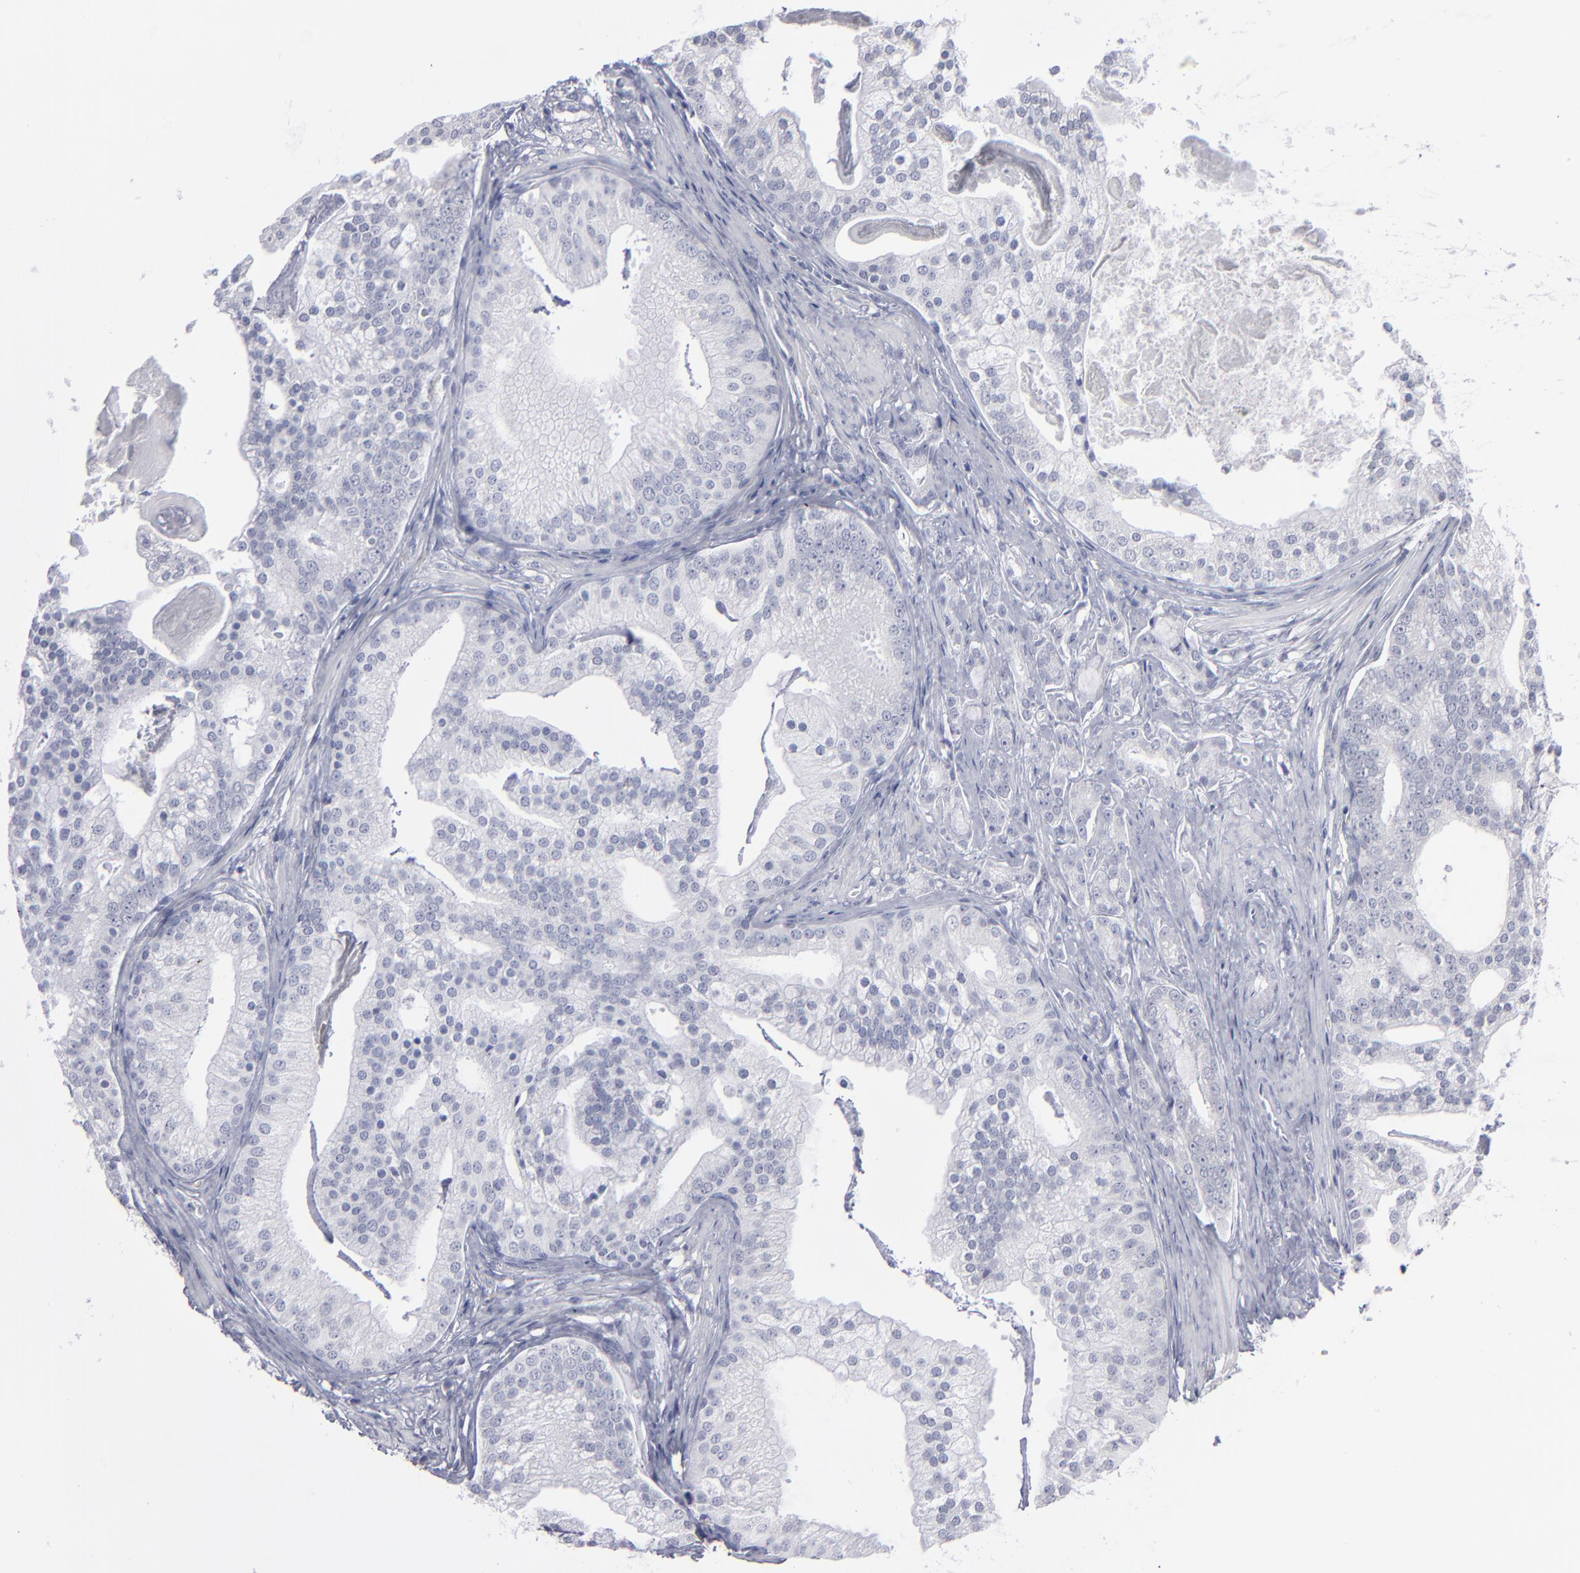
{"staining": {"intensity": "negative", "quantity": "none", "location": "none"}, "tissue": "prostate cancer", "cell_type": "Tumor cells", "image_type": "cancer", "snomed": [{"axis": "morphology", "description": "Adenocarcinoma, Low grade"}, {"axis": "topography", "description": "Prostate"}], "caption": "Prostate cancer (adenocarcinoma (low-grade)) was stained to show a protein in brown. There is no significant expression in tumor cells.", "gene": "RPH3A", "patient": {"sex": "male", "age": 58}}